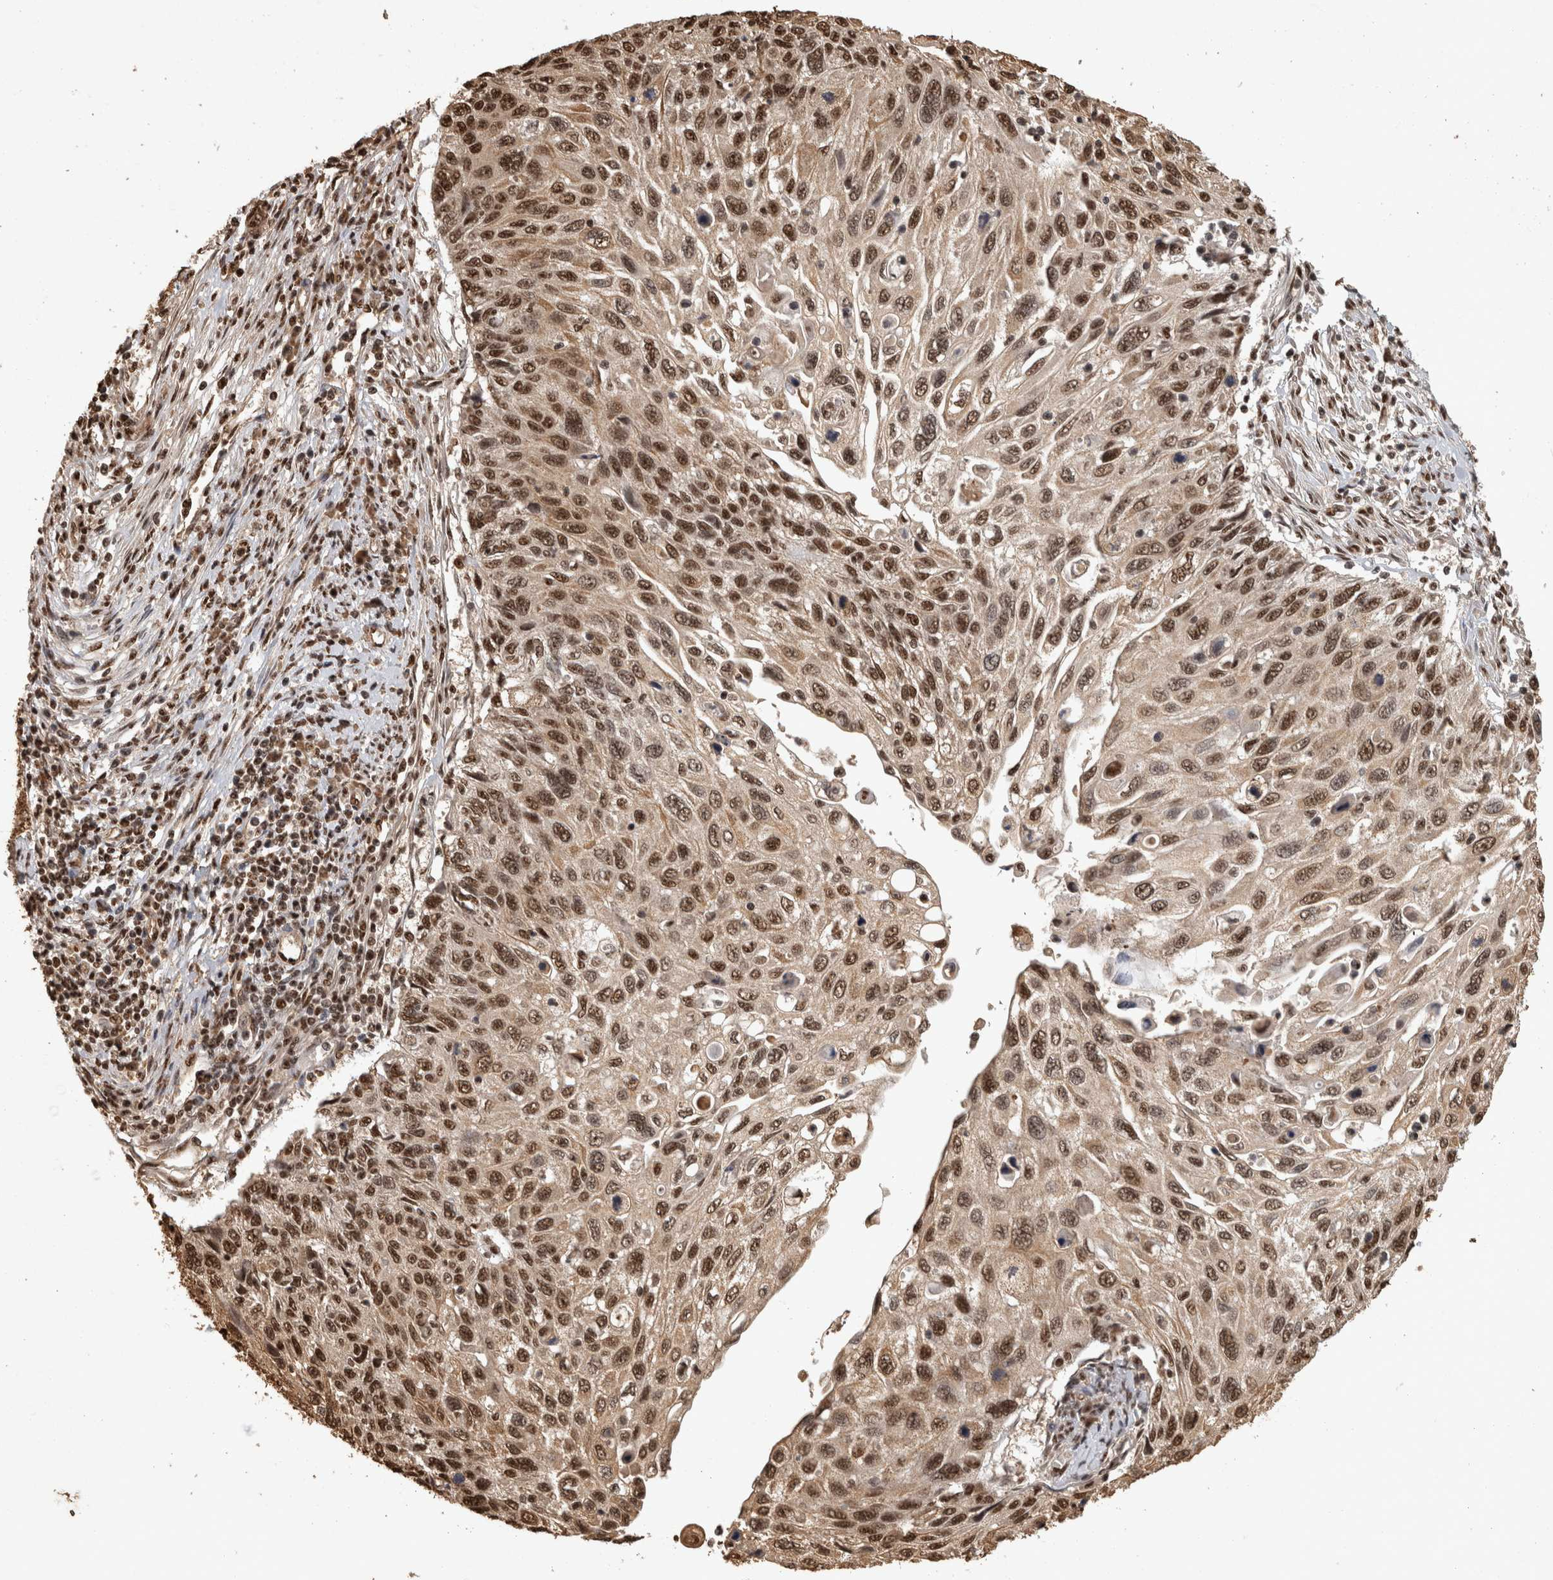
{"staining": {"intensity": "moderate", "quantity": ">75%", "location": "nuclear"}, "tissue": "cervical cancer", "cell_type": "Tumor cells", "image_type": "cancer", "snomed": [{"axis": "morphology", "description": "Squamous cell carcinoma, NOS"}, {"axis": "topography", "description": "Cervix"}], "caption": "DAB immunohistochemical staining of cervical squamous cell carcinoma exhibits moderate nuclear protein positivity in approximately >75% of tumor cells.", "gene": "RAD50", "patient": {"sex": "female", "age": 70}}